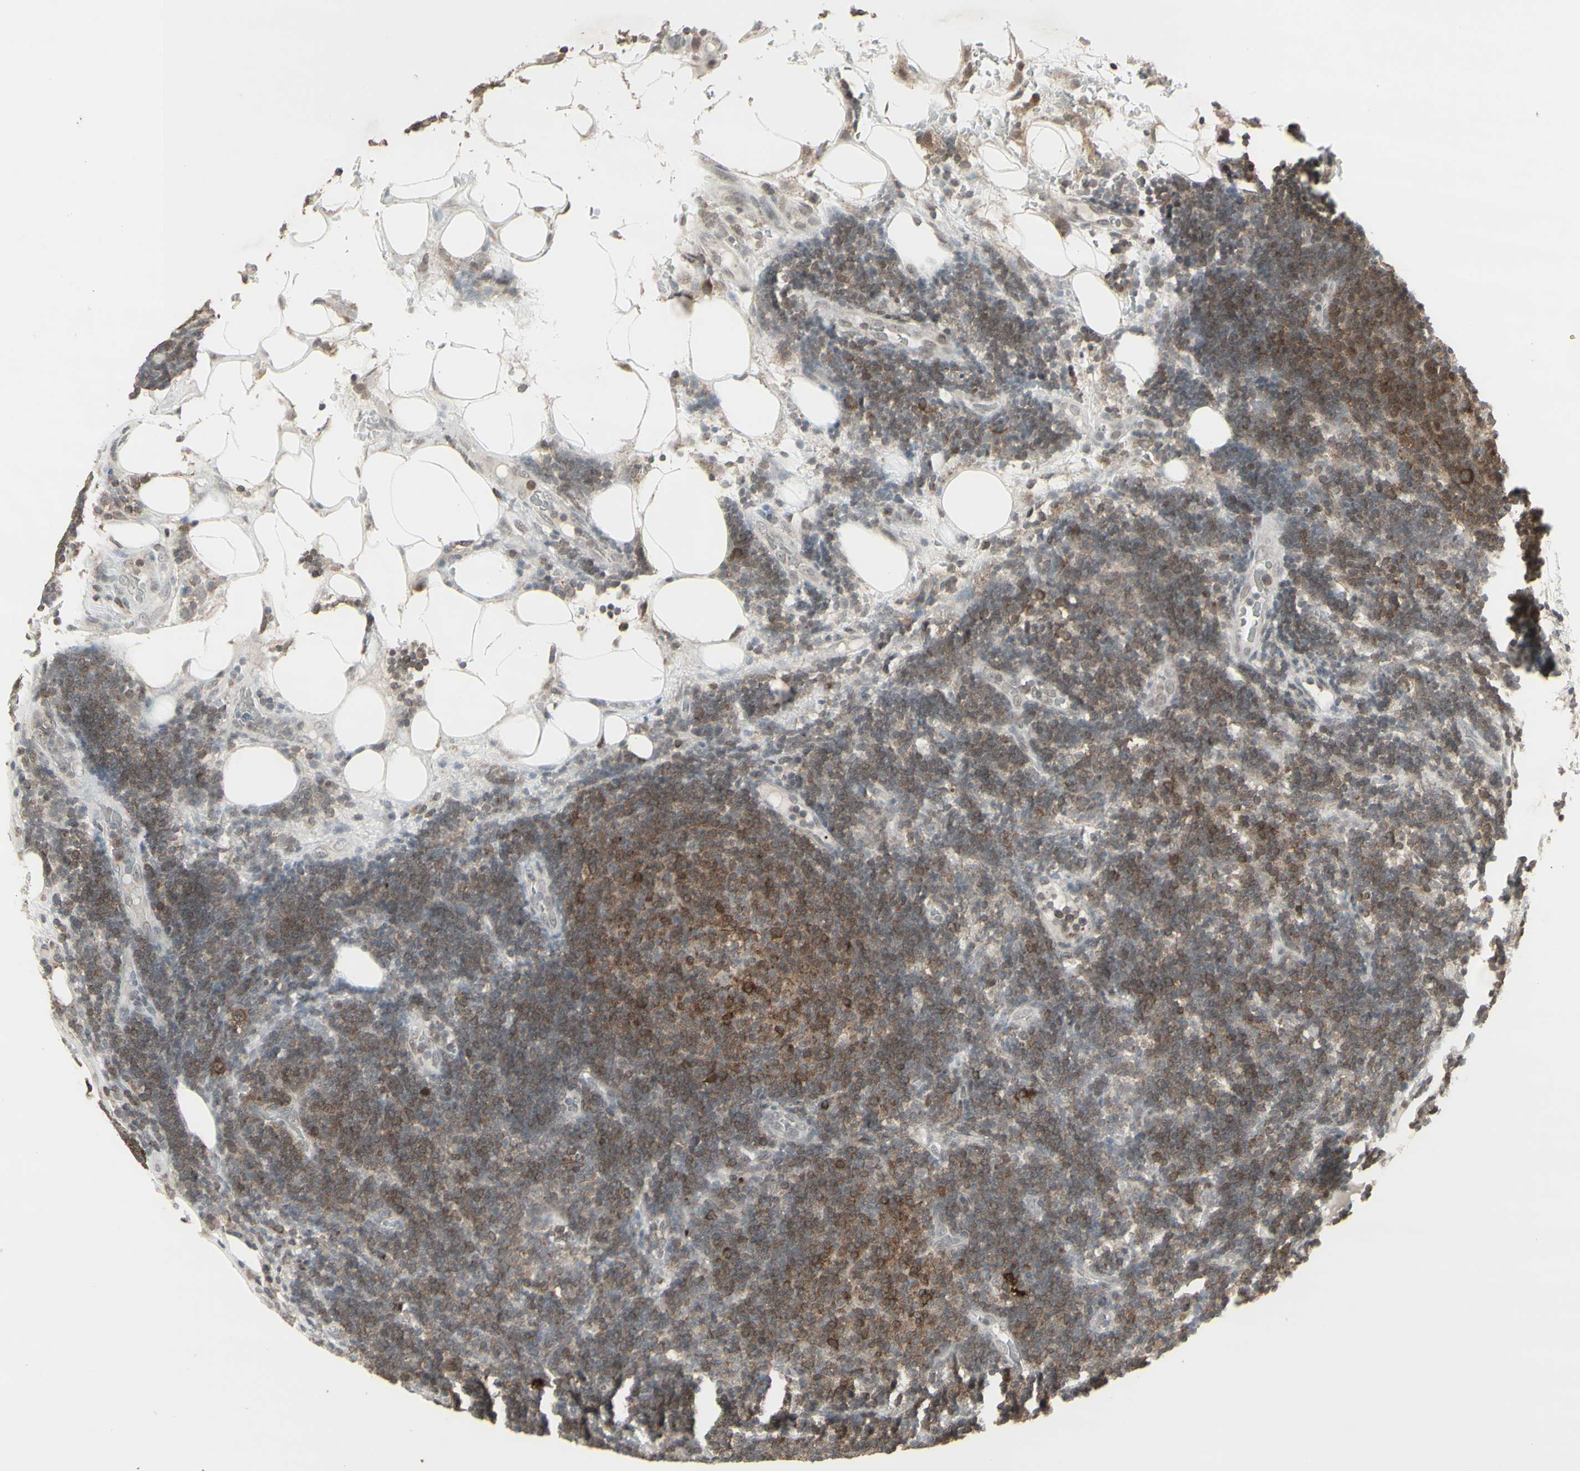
{"staining": {"intensity": "moderate", "quantity": ">75%", "location": "cytoplasmic/membranous"}, "tissue": "lymphoma", "cell_type": "Tumor cells", "image_type": "cancer", "snomed": [{"axis": "morphology", "description": "Malignant lymphoma, non-Hodgkin's type, Low grade"}, {"axis": "topography", "description": "Lymph node"}], "caption": "An image of malignant lymphoma, non-Hodgkin's type (low-grade) stained for a protein exhibits moderate cytoplasmic/membranous brown staining in tumor cells. Using DAB (3,3'-diaminobenzidine) (brown) and hematoxylin (blue) stains, captured at high magnification using brightfield microscopy.", "gene": "SAMSN1", "patient": {"sex": "male", "age": 83}}